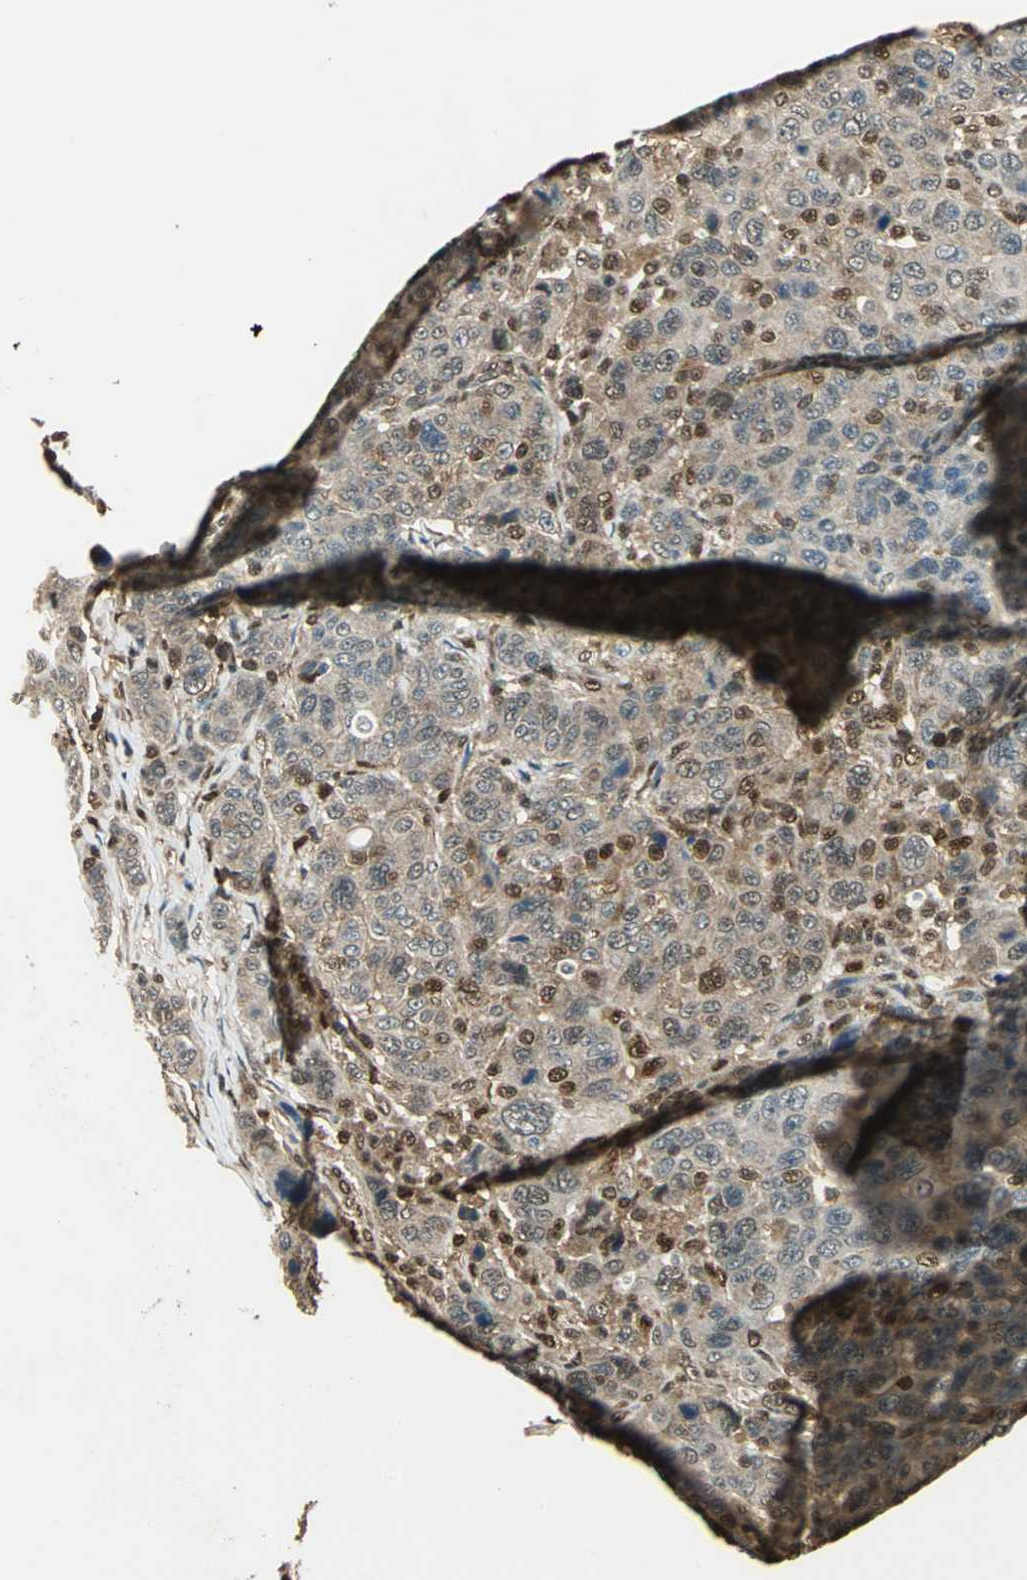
{"staining": {"intensity": "moderate", "quantity": "25%-75%", "location": "cytoplasmic/membranous,nuclear"}, "tissue": "breast cancer", "cell_type": "Tumor cells", "image_type": "cancer", "snomed": [{"axis": "morphology", "description": "Duct carcinoma"}, {"axis": "topography", "description": "Breast"}], "caption": "A micrograph of human breast cancer stained for a protein reveals moderate cytoplasmic/membranous and nuclear brown staining in tumor cells.", "gene": "PPP1R13L", "patient": {"sex": "female", "age": 37}}